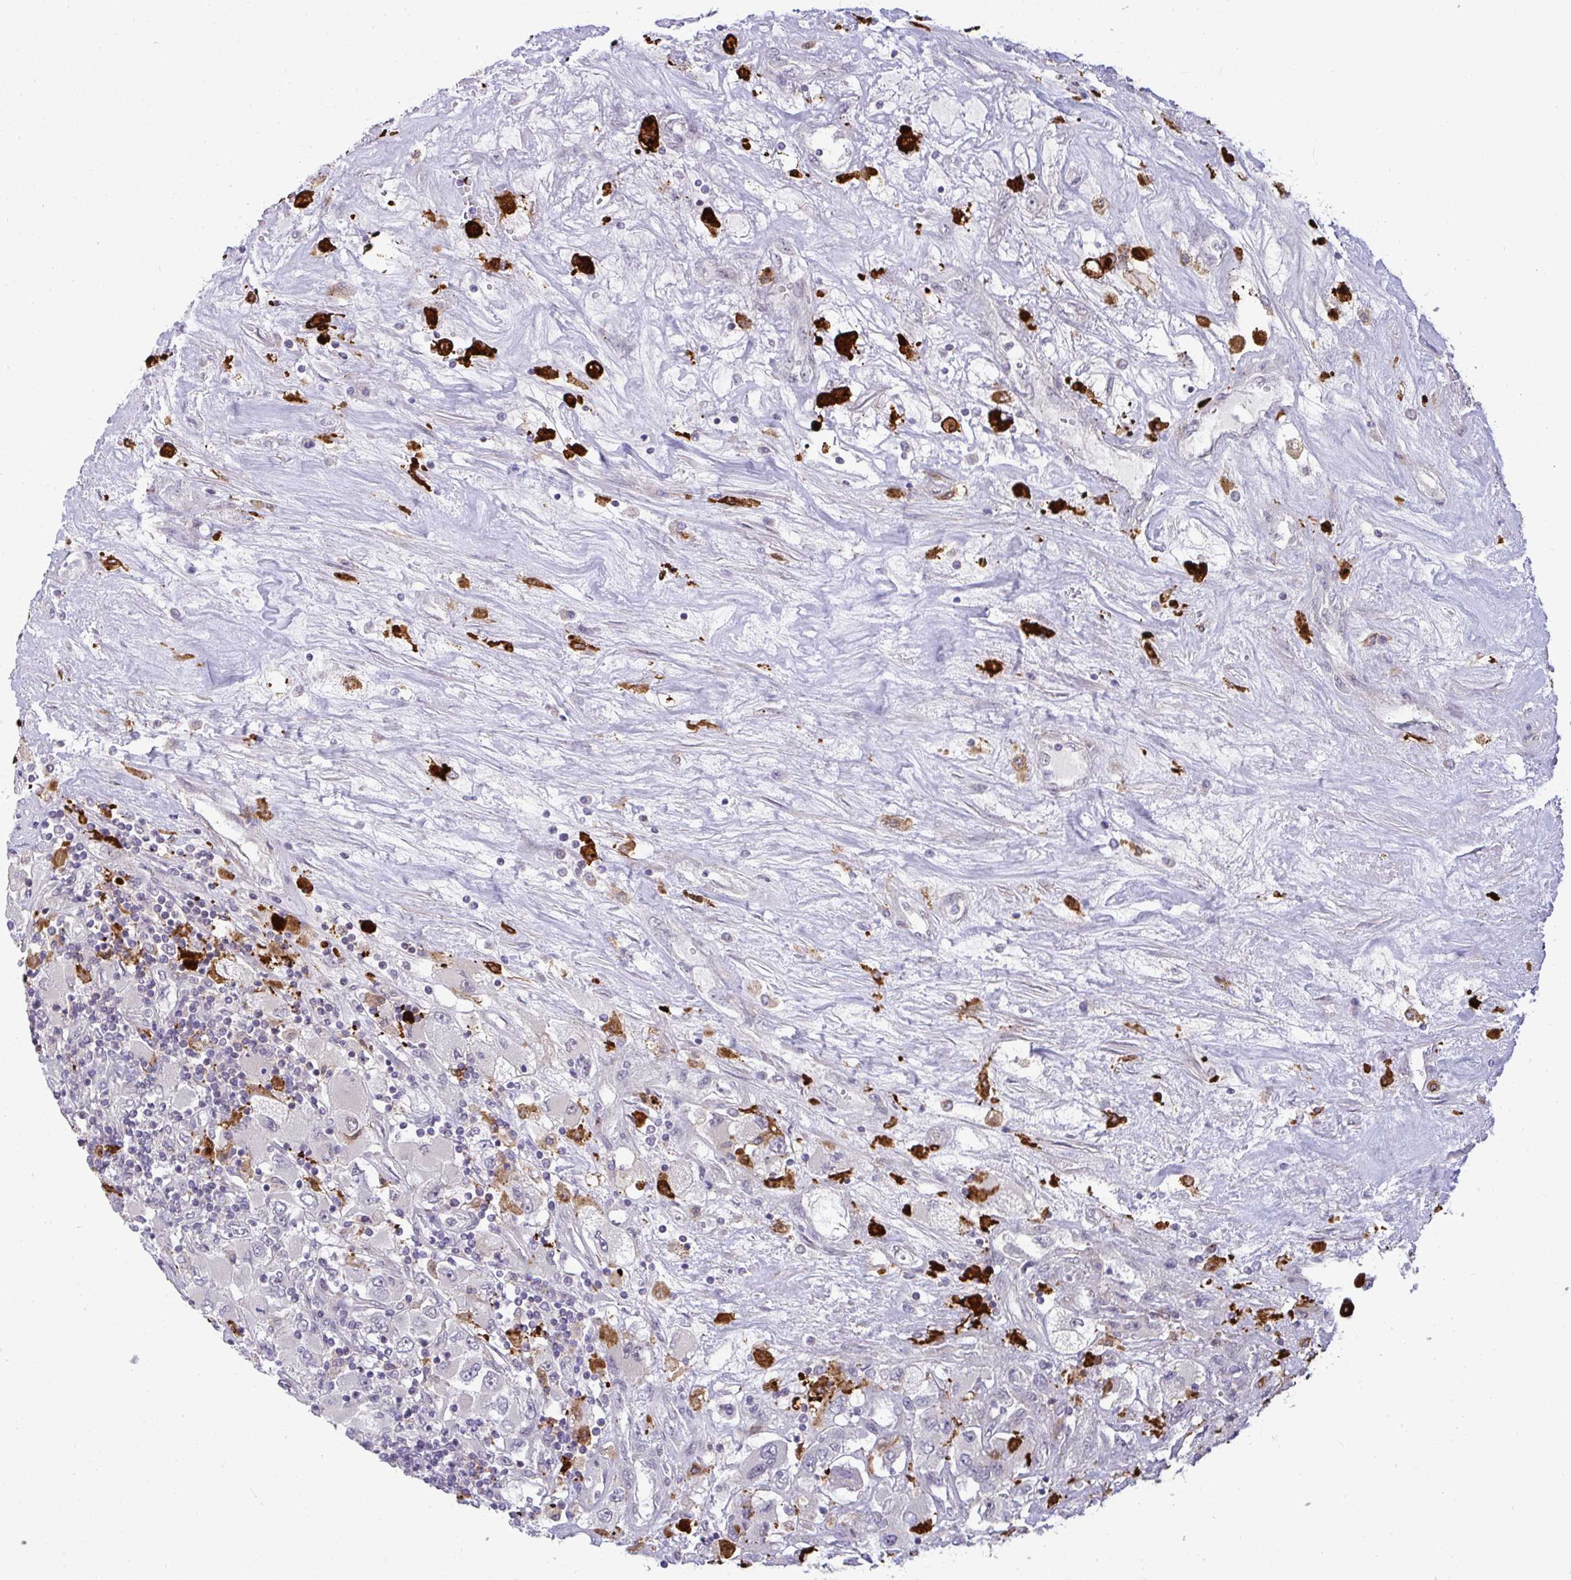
{"staining": {"intensity": "negative", "quantity": "none", "location": "none"}, "tissue": "renal cancer", "cell_type": "Tumor cells", "image_type": "cancer", "snomed": [{"axis": "morphology", "description": "Adenocarcinoma, NOS"}, {"axis": "topography", "description": "Kidney"}], "caption": "A photomicrograph of renal cancer (adenocarcinoma) stained for a protein displays no brown staining in tumor cells.", "gene": "SRRM4", "patient": {"sex": "female", "age": 52}}